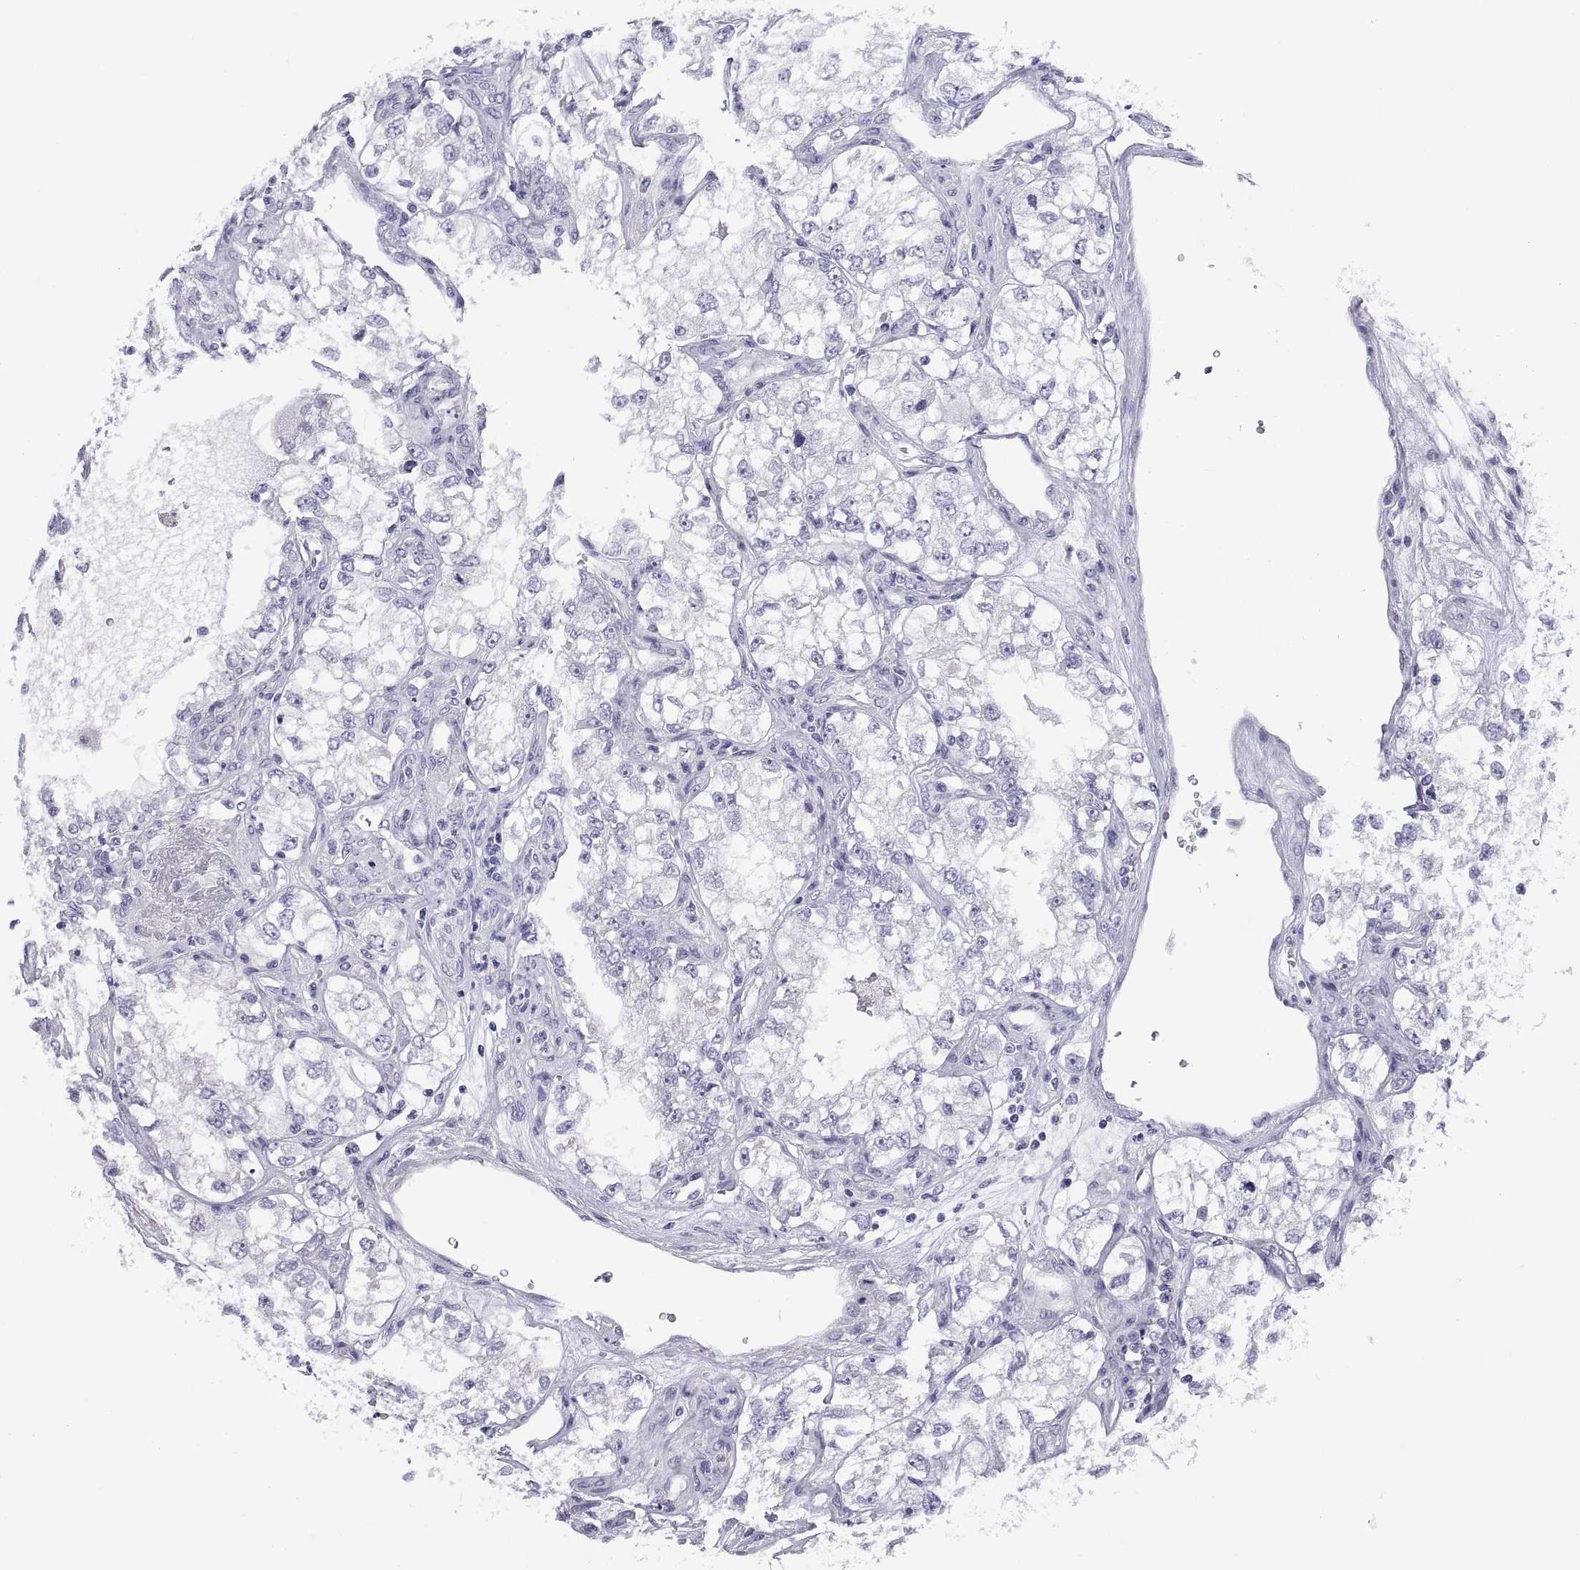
{"staining": {"intensity": "negative", "quantity": "none", "location": "none"}, "tissue": "renal cancer", "cell_type": "Tumor cells", "image_type": "cancer", "snomed": [{"axis": "morphology", "description": "Adenocarcinoma, NOS"}, {"axis": "topography", "description": "Kidney"}], "caption": "High magnification brightfield microscopy of renal adenocarcinoma stained with DAB (brown) and counterstained with hematoxylin (blue): tumor cells show no significant expression.", "gene": "VSX2", "patient": {"sex": "female", "age": 59}}